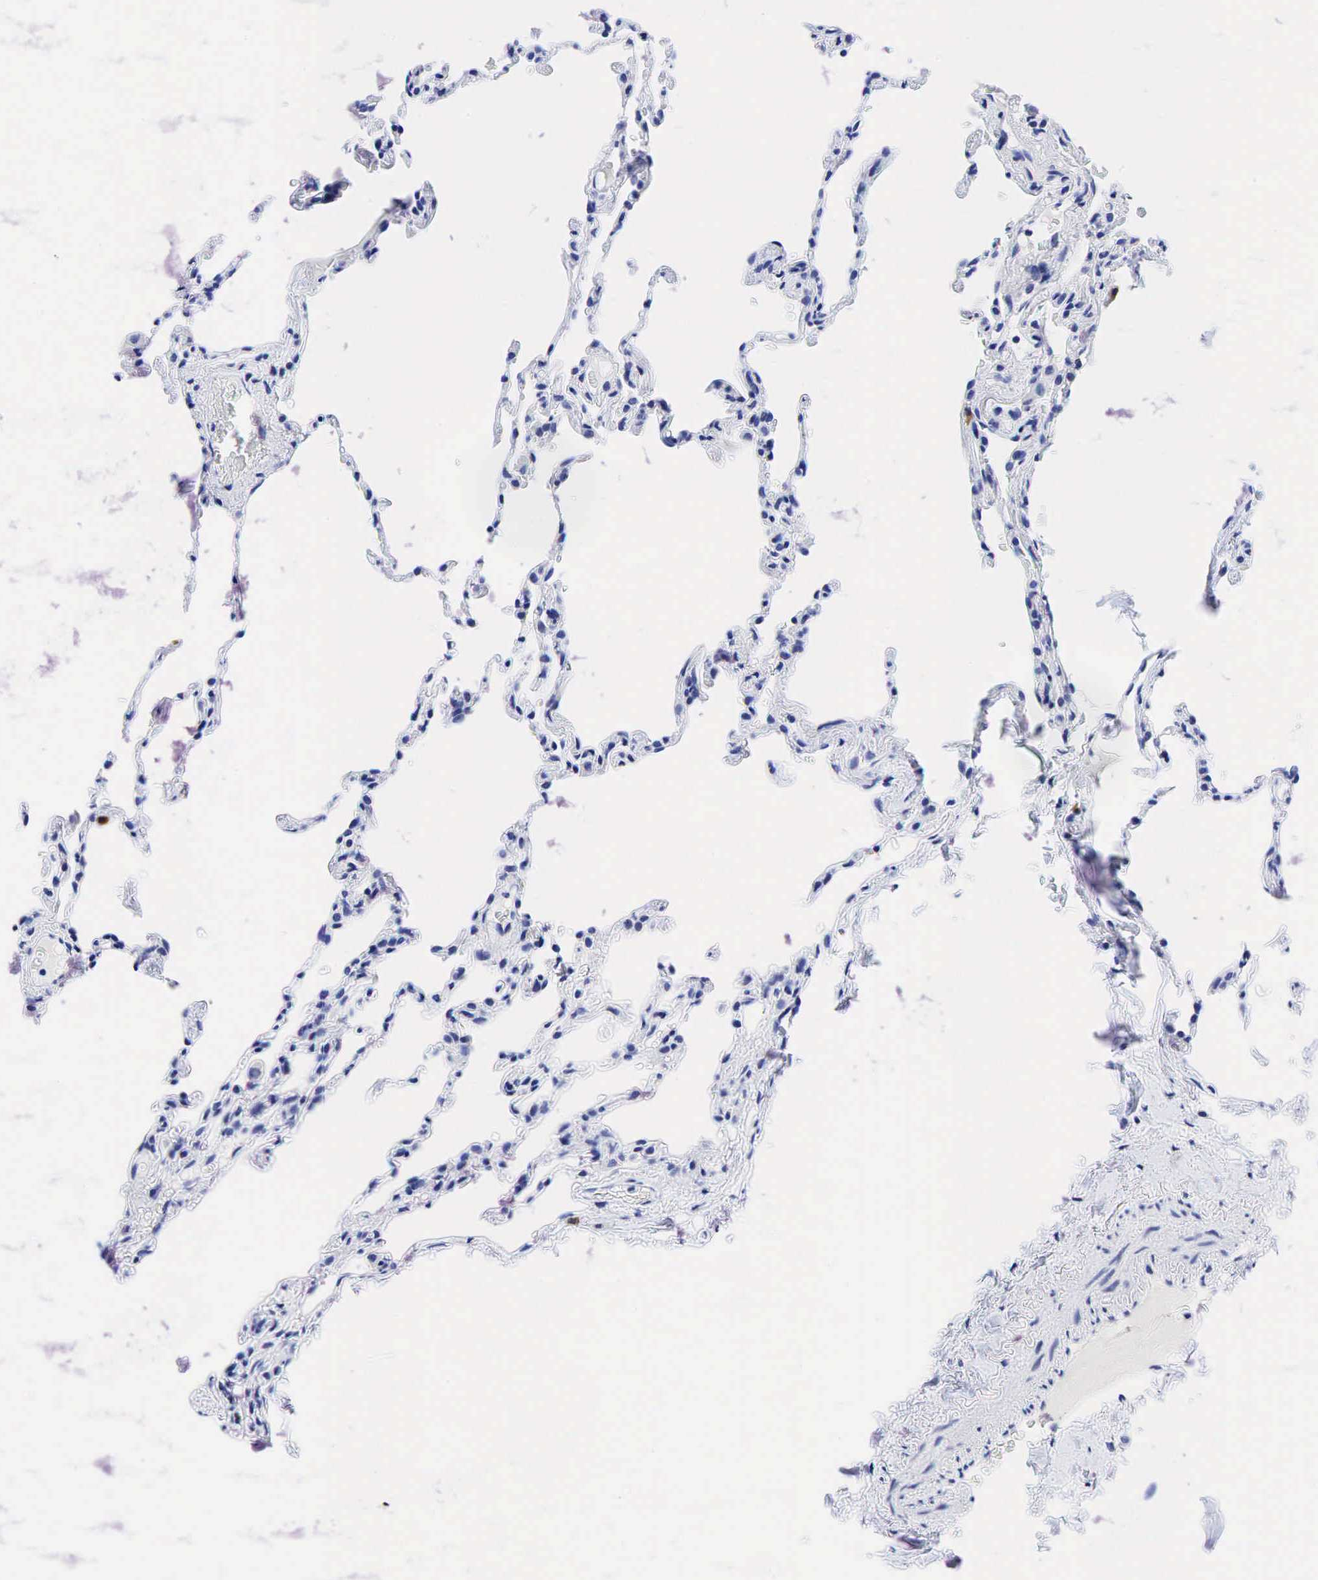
{"staining": {"intensity": "negative", "quantity": "none", "location": "none"}, "tissue": "lung", "cell_type": "Alveolar cells", "image_type": "normal", "snomed": [{"axis": "morphology", "description": "Normal tissue, NOS"}, {"axis": "topography", "description": "Lung"}], "caption": "Histopathology image shows no significant protein staining in alveolar cells of normal lung.", "gene": "CD79A", "patient": {"sex": "female", "age": 61}}